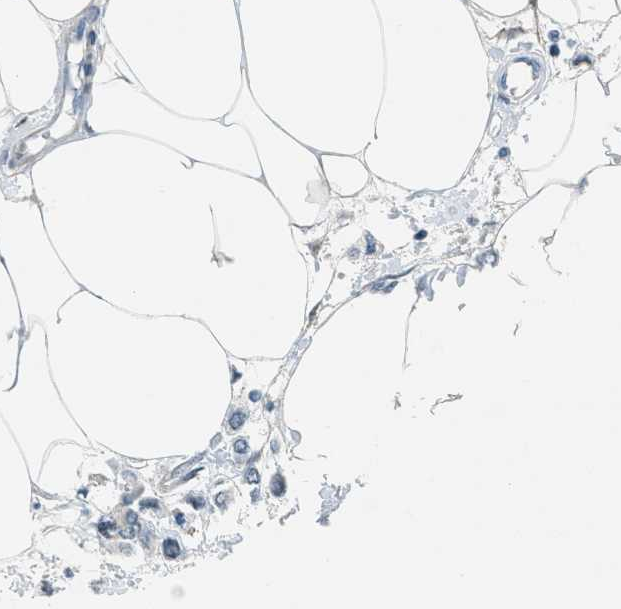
{"staining": {"intensity": "negative", "quantity": "none", "location": "none"}, "tissue": "breast cancer", "cell_type": "Tumor cells", "image_type": "cancer", "snomed": [{"axis": "morphology", "description": "Lobular carcinoma"}, {"axis": "topography", "description": "Breast"}], "caption": "DAB immunohistochemical staining of human lobular carcinoma (breast) exhibits no significant staining in tumor cells.", "gene": "ZDHHC23", "patient": {"sex": "female", "age": 51}}